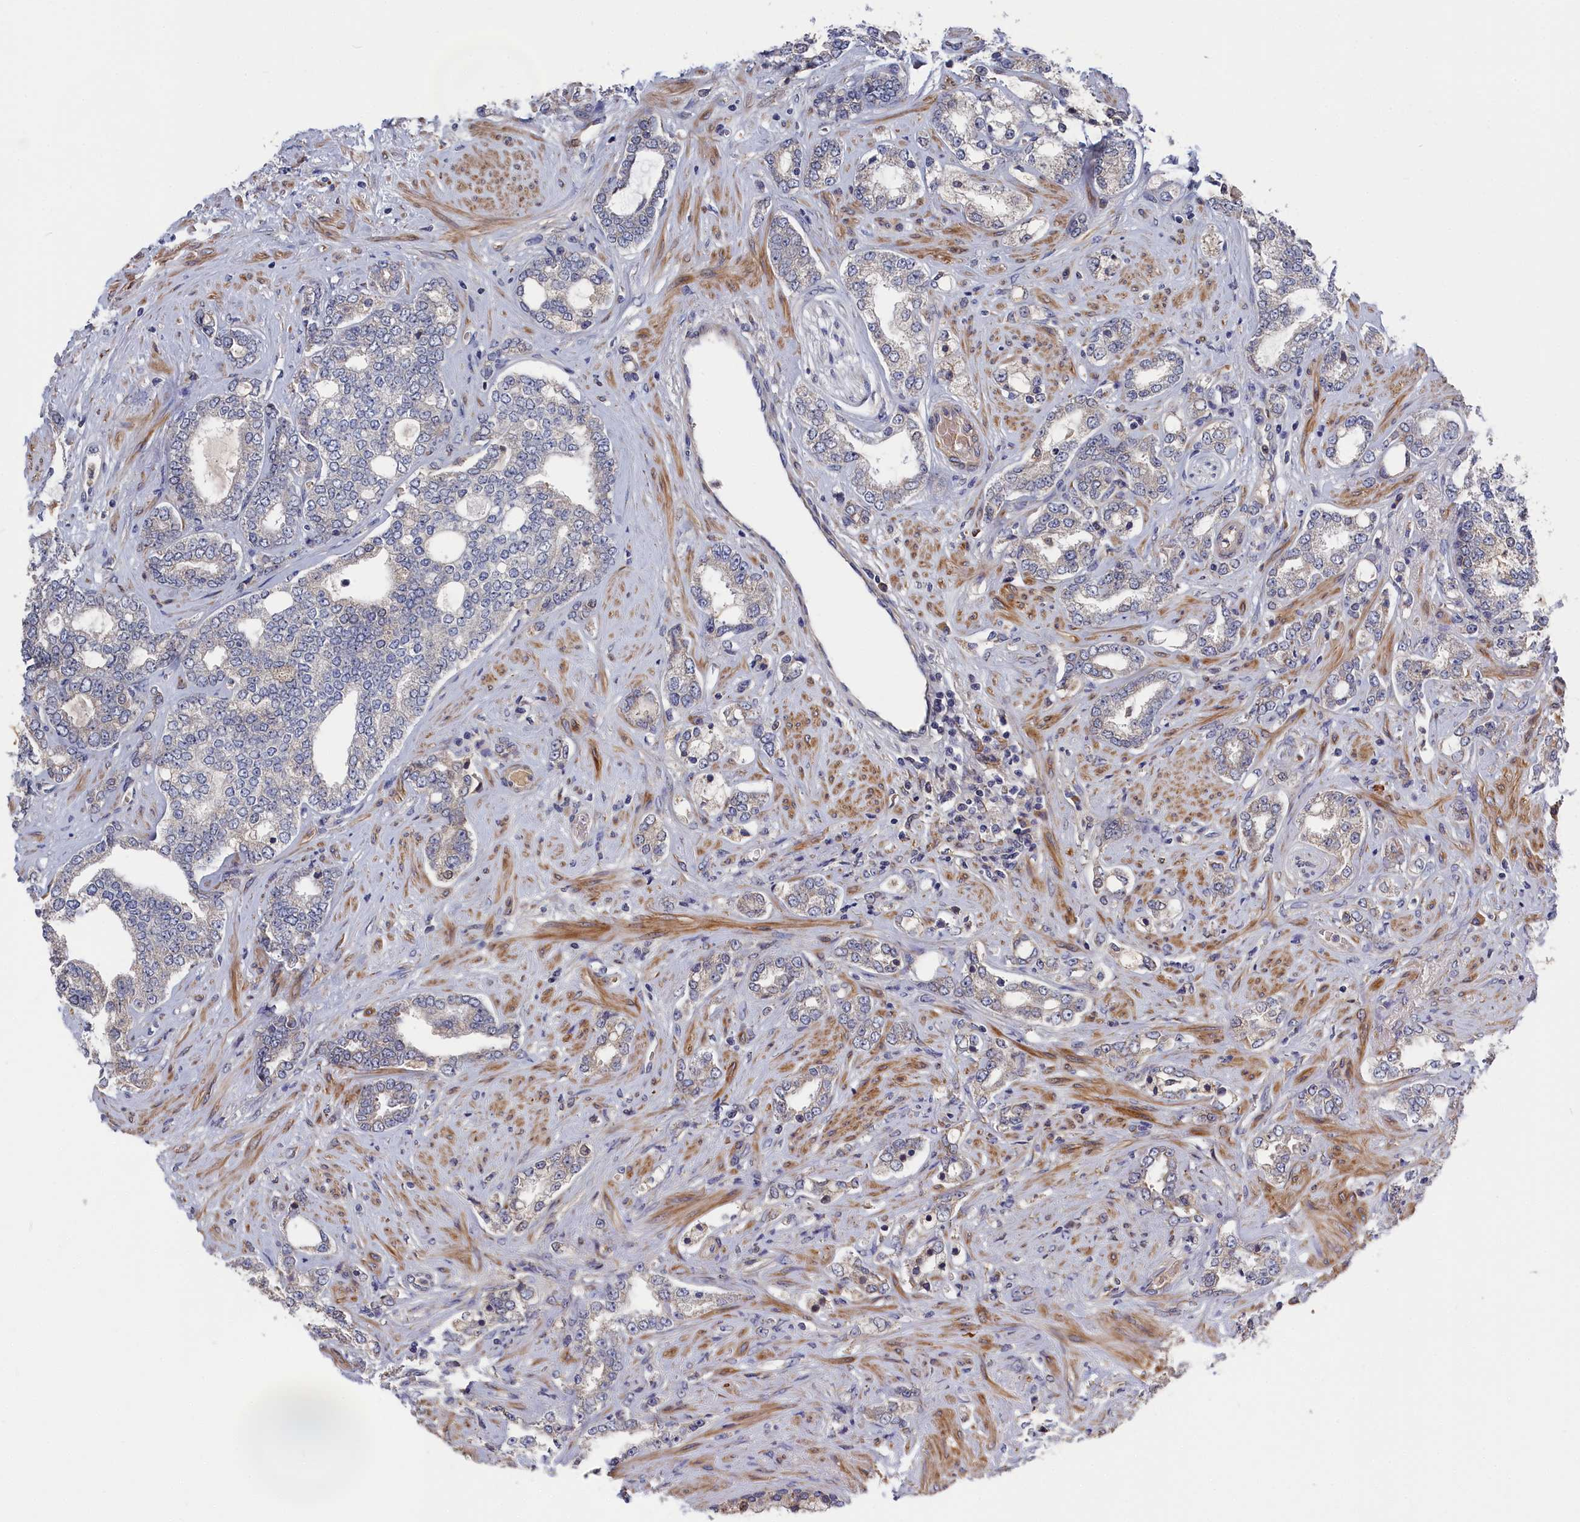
{"staining": {"intensity": "negative", "quantity": "none", "location": "none"}, "tissue": "prostate cancer", "cell_type": "Tumor cells", "image_type": "cancer", "snomed": [{"axis": "morphology", "description": "Adenocarcinoma, High grade"}, {"axis": "topography", "description": "Prostate"}], "caption": "Immunohistochemistry (IHC) micrograph of neoplastic tissue: human prostate cancer stained with DAB shows no significant protein staining in tumor cells.", "gene": "CYB5D2", "patient": {"sex": "male", "age": 64}}